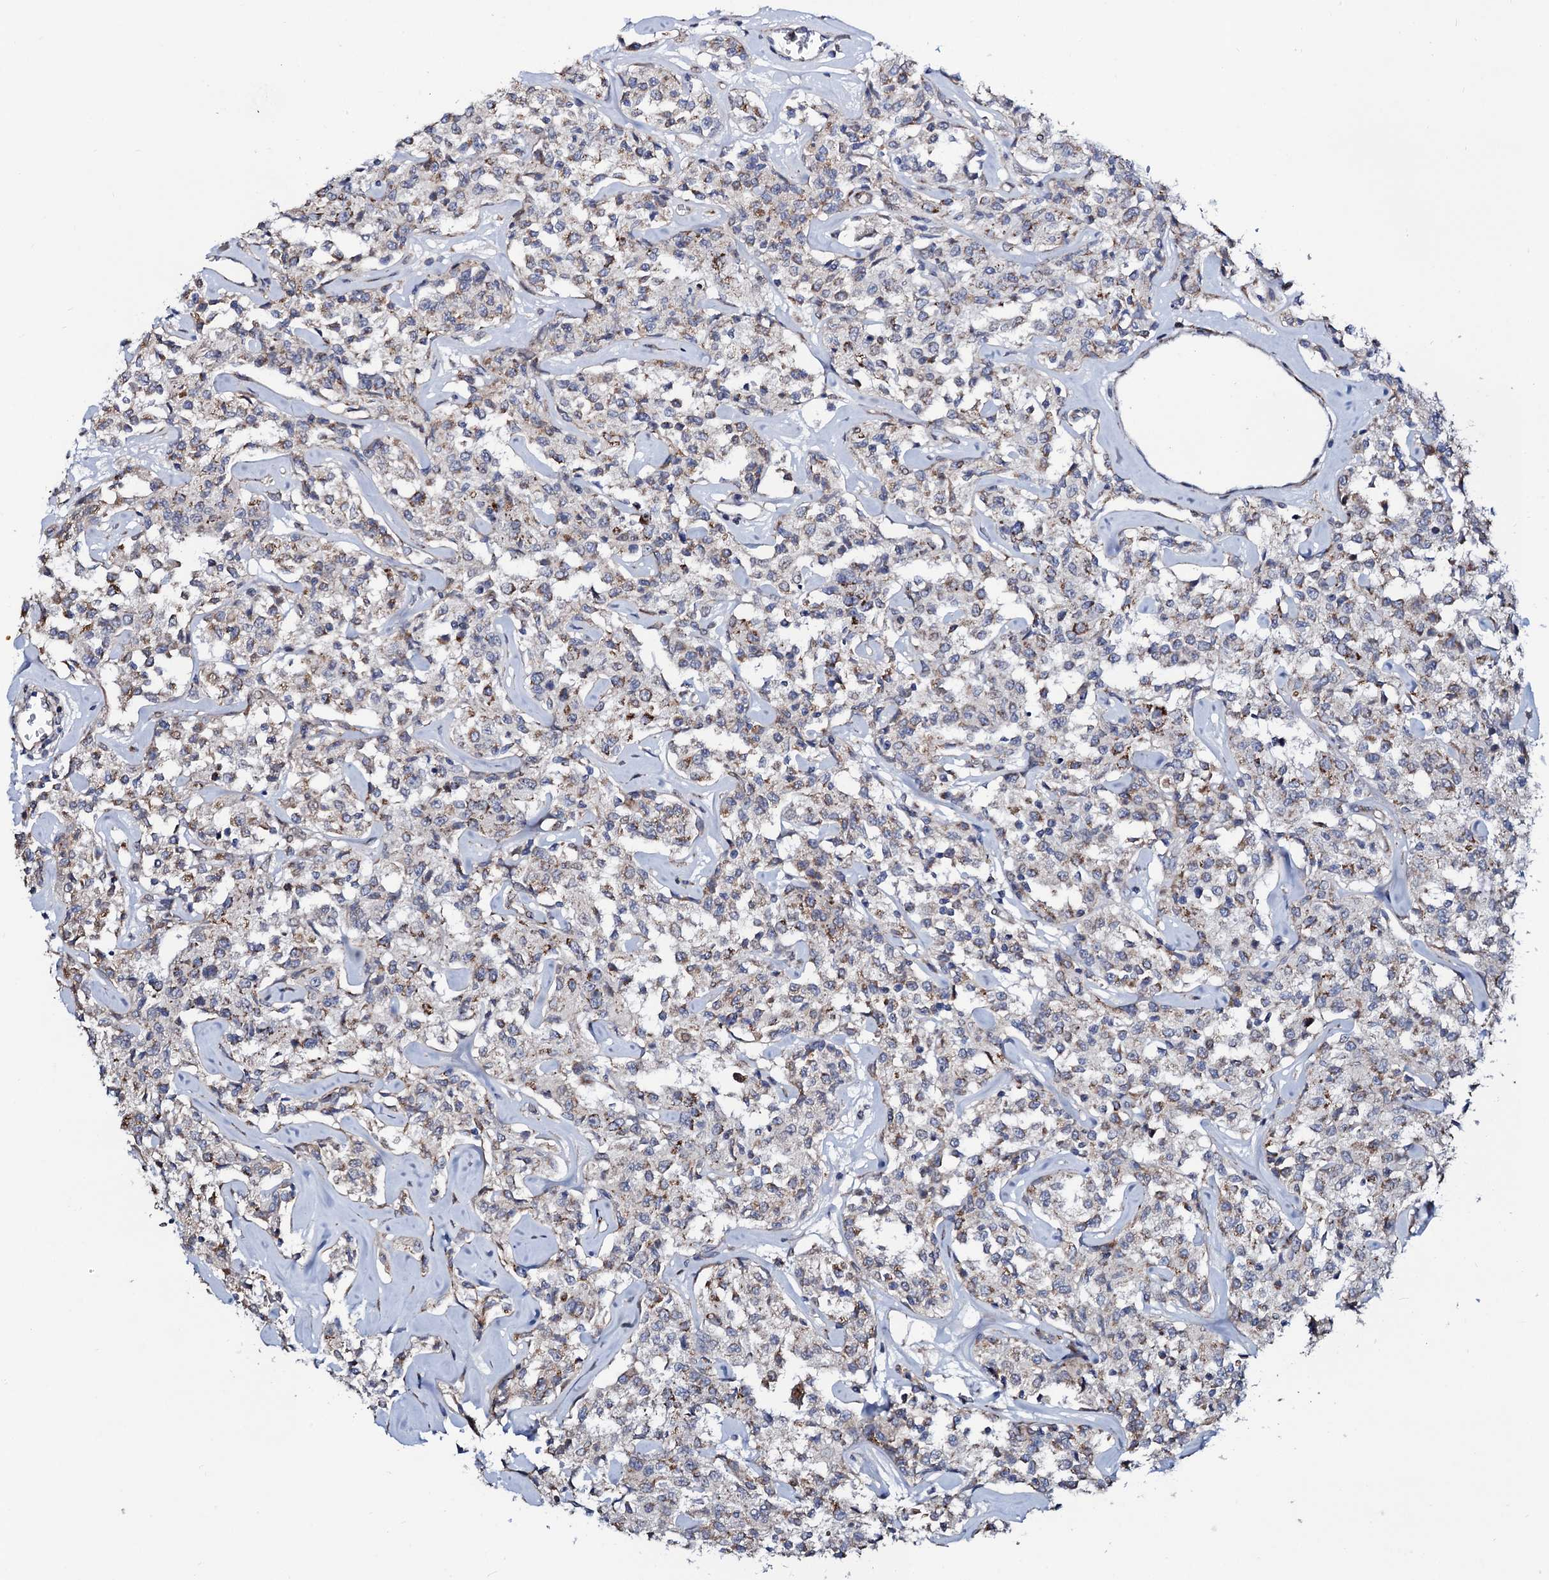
{"staining": {"intensity": "weak", "quantity": "25%-75%", "location": "cytoplasmic/membranous"}, "tissue": "lymphoma", "cell_type": "Tumor cells", "image_type": "cancer", "snomed": [{"axis": "morphology", "description": "Malignant lymphoma, non-Hodgkin's type, Low grade"}, {"axis": "topography", "description": "Small intestine"}], "caption": "An image of lymphoma stained for a protein reveals weak cytoplasmic/membranous brown staining in tumor cells.", "gene": "PPP1R3D", "patient": {"sex": "female", "age": 59}}